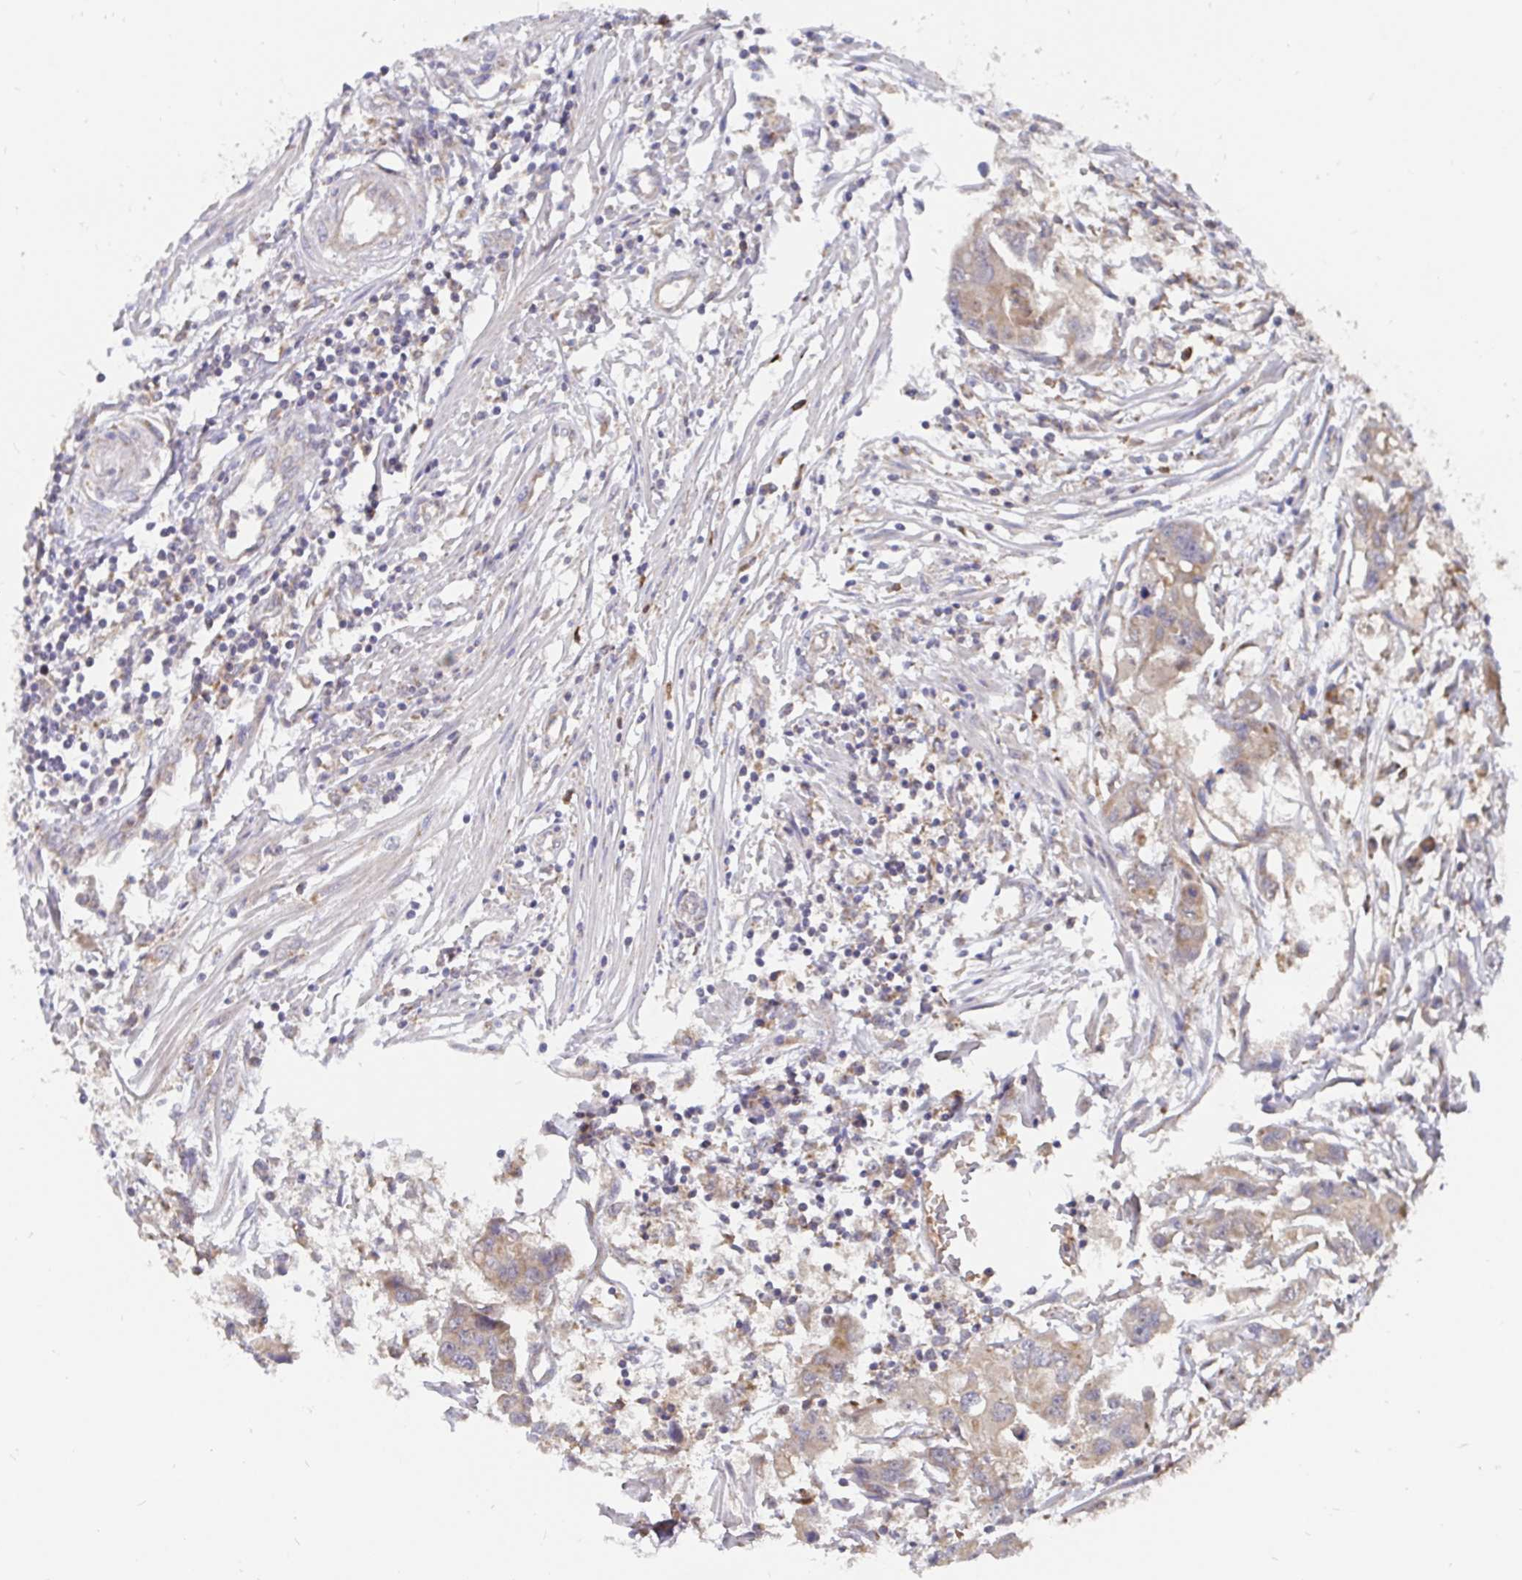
{"staining": {"intensity": "weak", "quantity": ">75%", "location": "cytoplasmic/membranous"}, "tissue": "colorectal cancer", "cell_type": "Tumor cells", "image_type": "cancer", "snomed": [{"axis": "morphology", "description": "Adenocarcinoma, NOS"}, {"axis": "topography", "description": "Colon"}], "caption": "Immunohistochemistry (IHC) photomicrograph of human colorectal adenocarcinoma stained for a protein (brown), which demonstrates low levels of weak cytoplasmic/membranous expression in about >75% of tumor cells.", "gene": "PDF", "patient": {"sex": "male", "age": 77}}